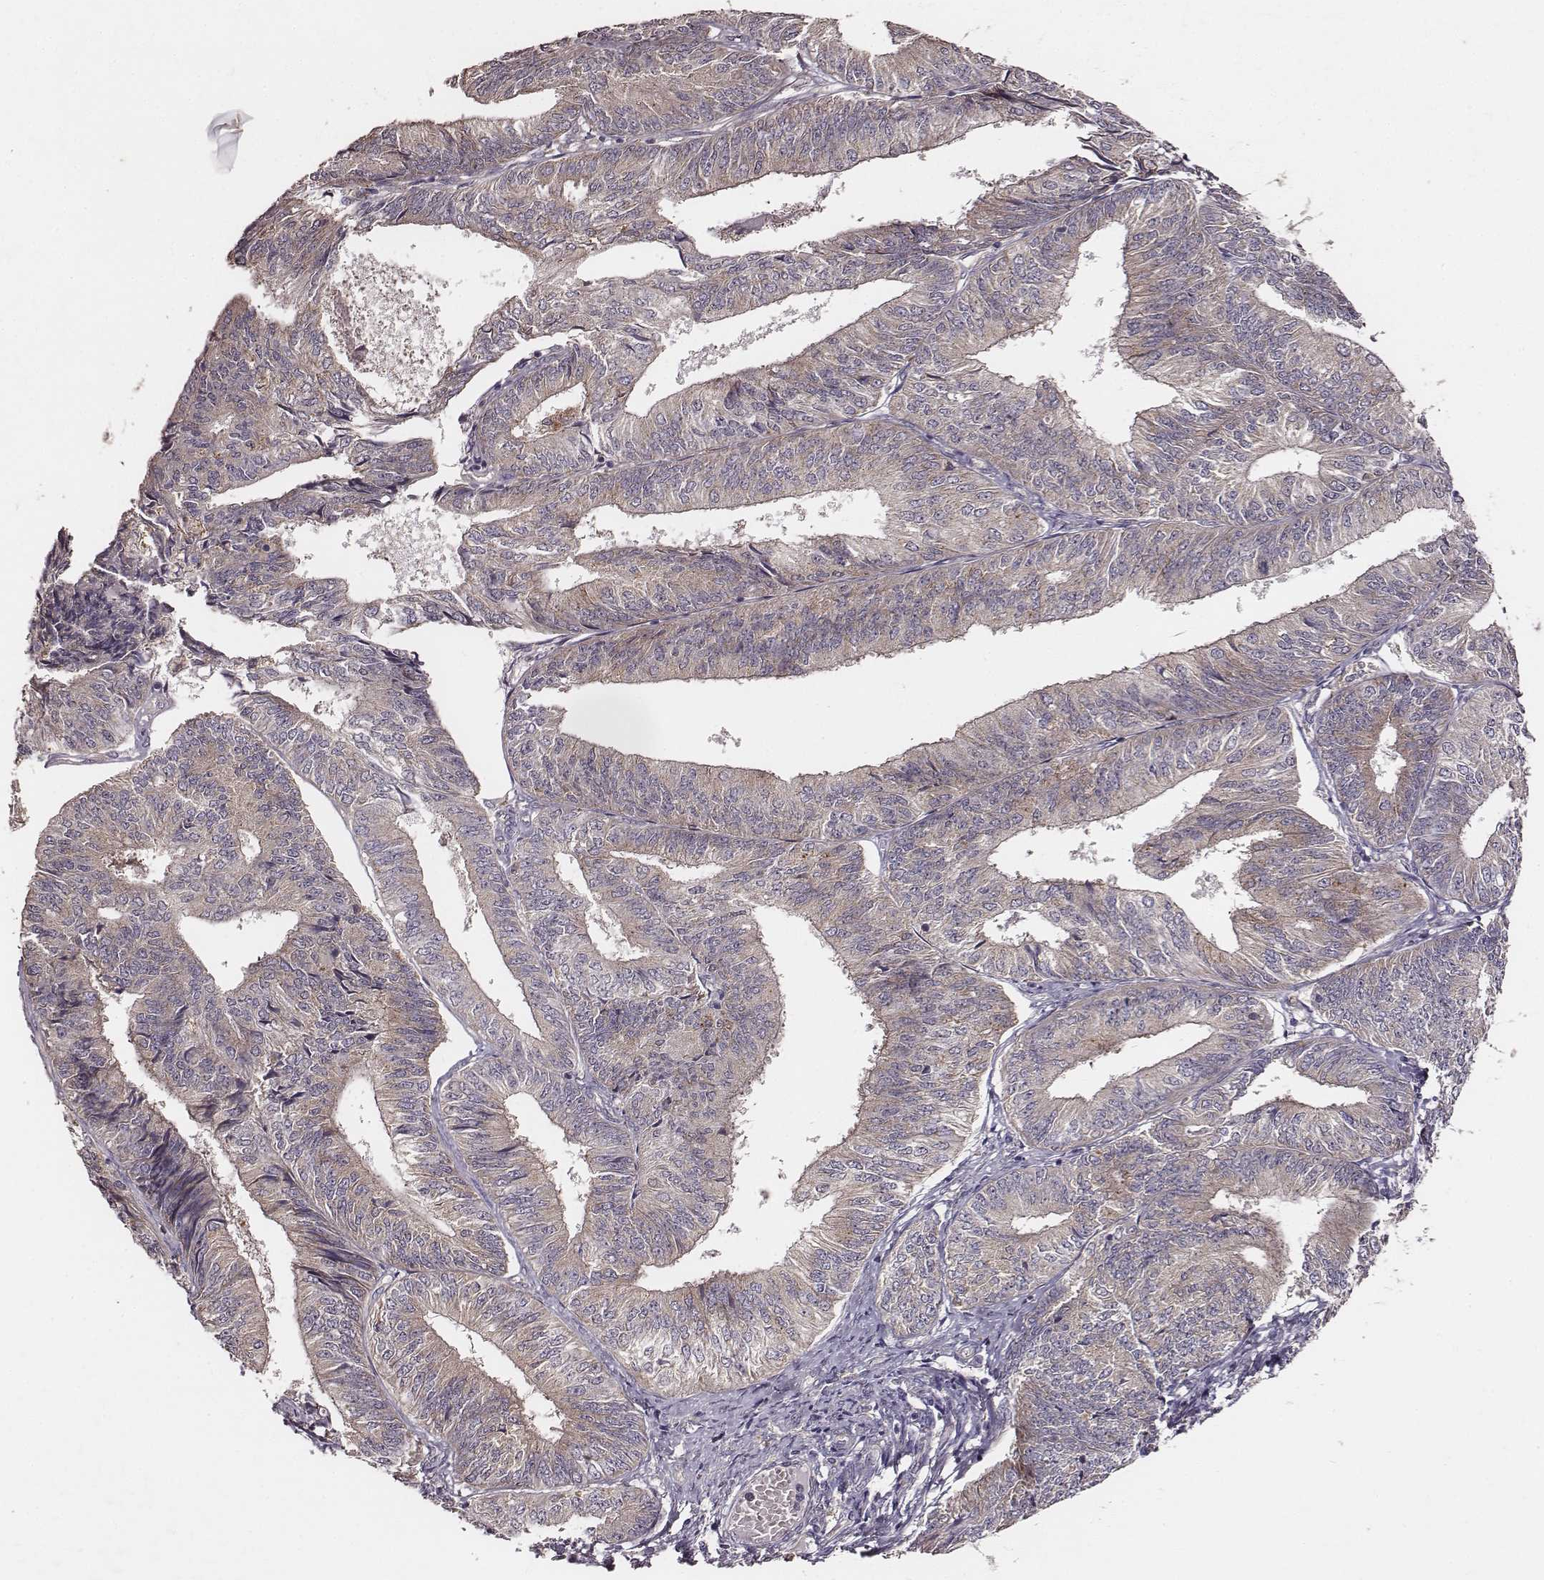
{"staining": {"intensity": "negative", "quantity": "none", "location": "none"}, "tissue": "endometrial cancer", "cell_type": "Tumor cells", "image_type": "cancer", "snomed": [{"axis": "morphology", "description": "Adenocarcinoma, NOS"}, {"axis": "topography", "description": "Endometrium"}], "caption": "An immunohistochemistry (IHC) photomicrograph of endometrial adenocarcinoma is shown. There is no staining in tumor cells of endometrial adenocarcinoma.", "gene": "VPS26A", "patient": {"sex": "female", "age": 58}}